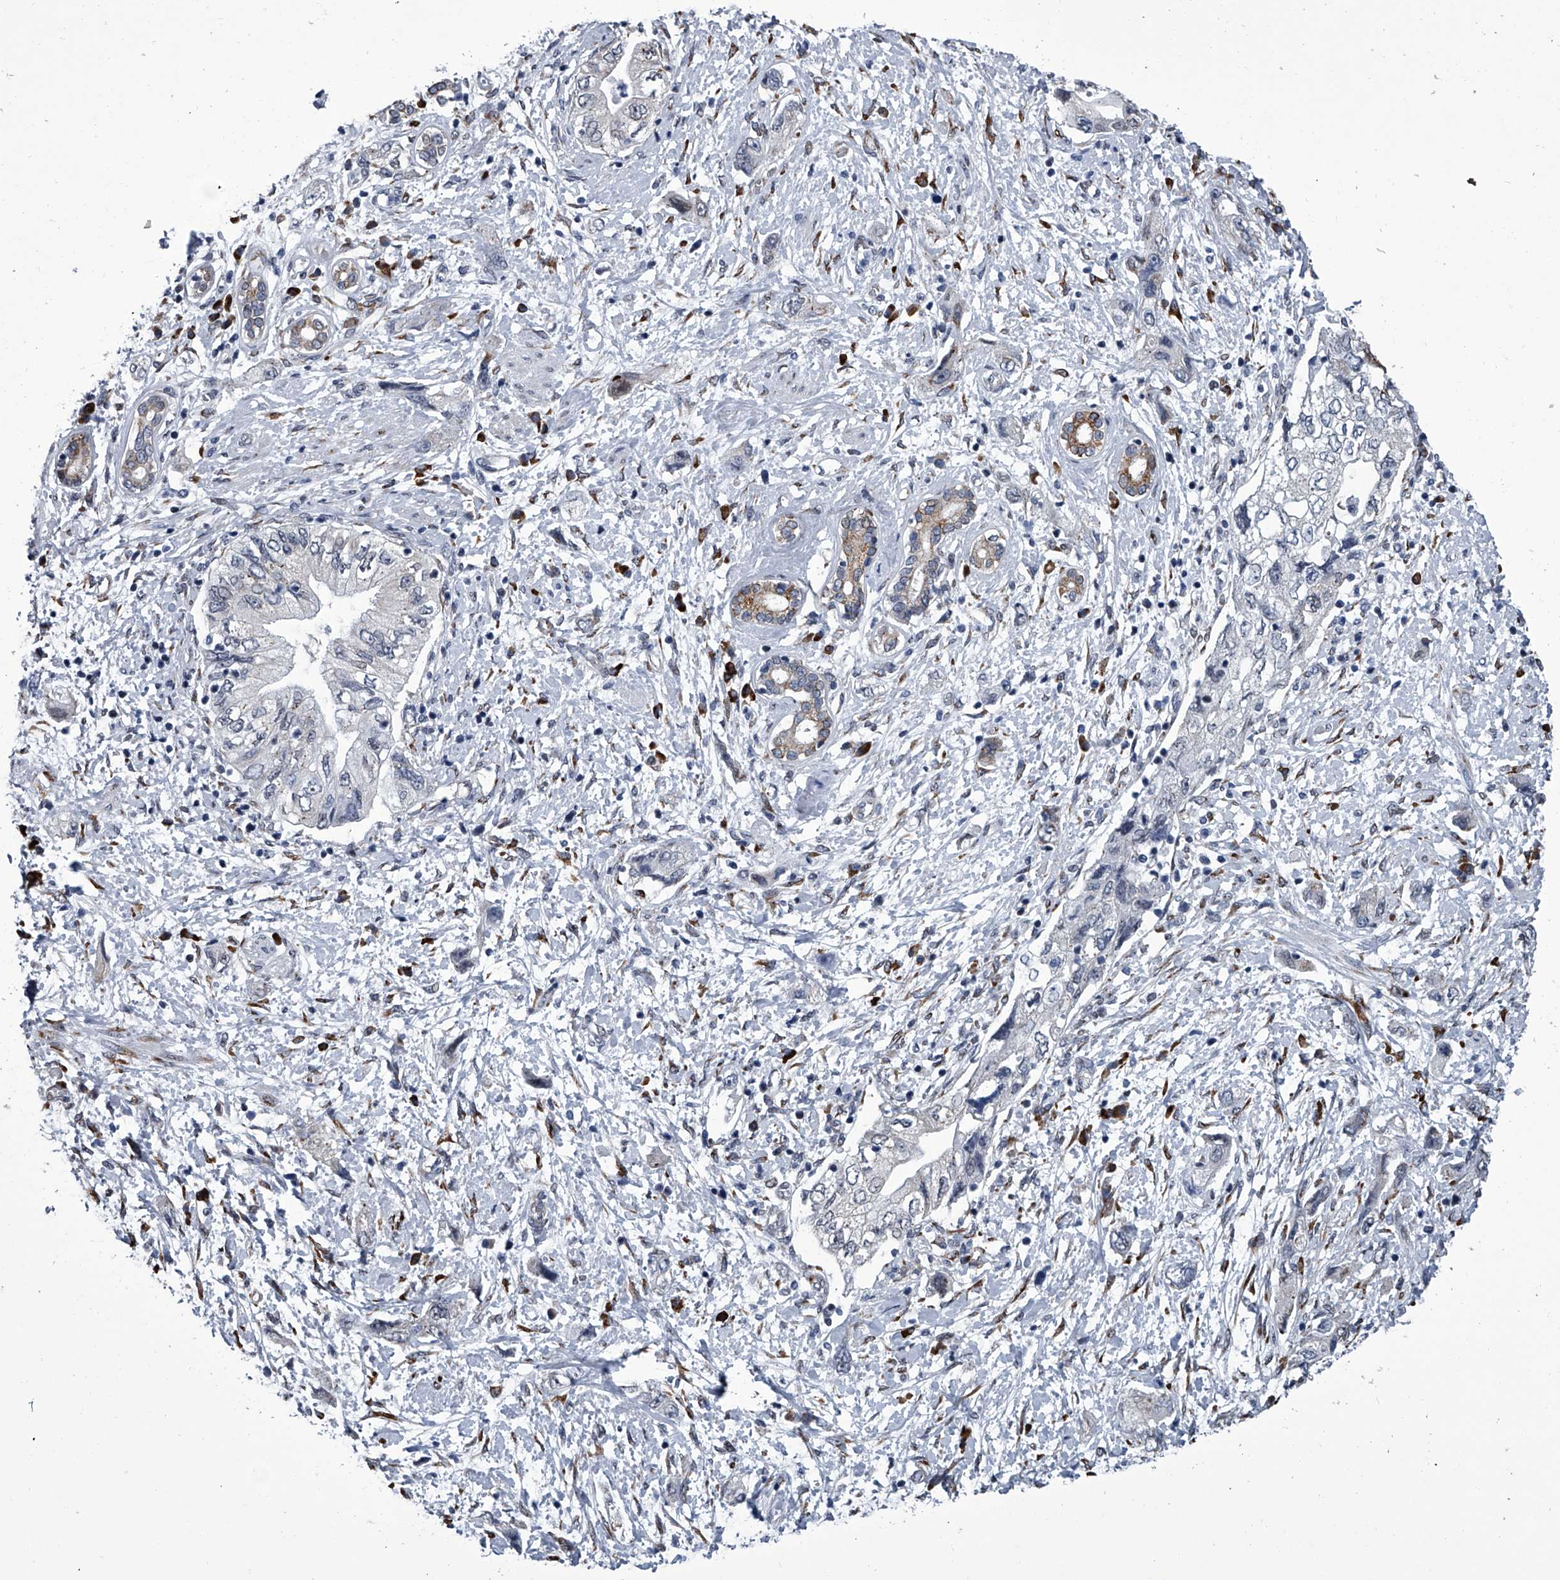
{"staining": {"intensity": "strong", "quantity": "25%-75%", "location": "cytoplasmic/membranous"}, "tissue": "pancreatic cancer", "cell_type": "Tumor cells", "image_type": "cancer", "snomed": [{"axis": "morphology", "description": "Adenocarcinoma, NOS"}, {"axis": "topography", "description": "Pancreas"}], "caption": "IHC photomicrograph of adenocarcinoma (pancreatic) stained for a protein (brown), which shows high levels of strong cytoplasmic/membranous staining in approximately 25%-75% of tumor cells.", "gene": "PPP2R5D", "patient": {"sex": "female", "age": 73}}